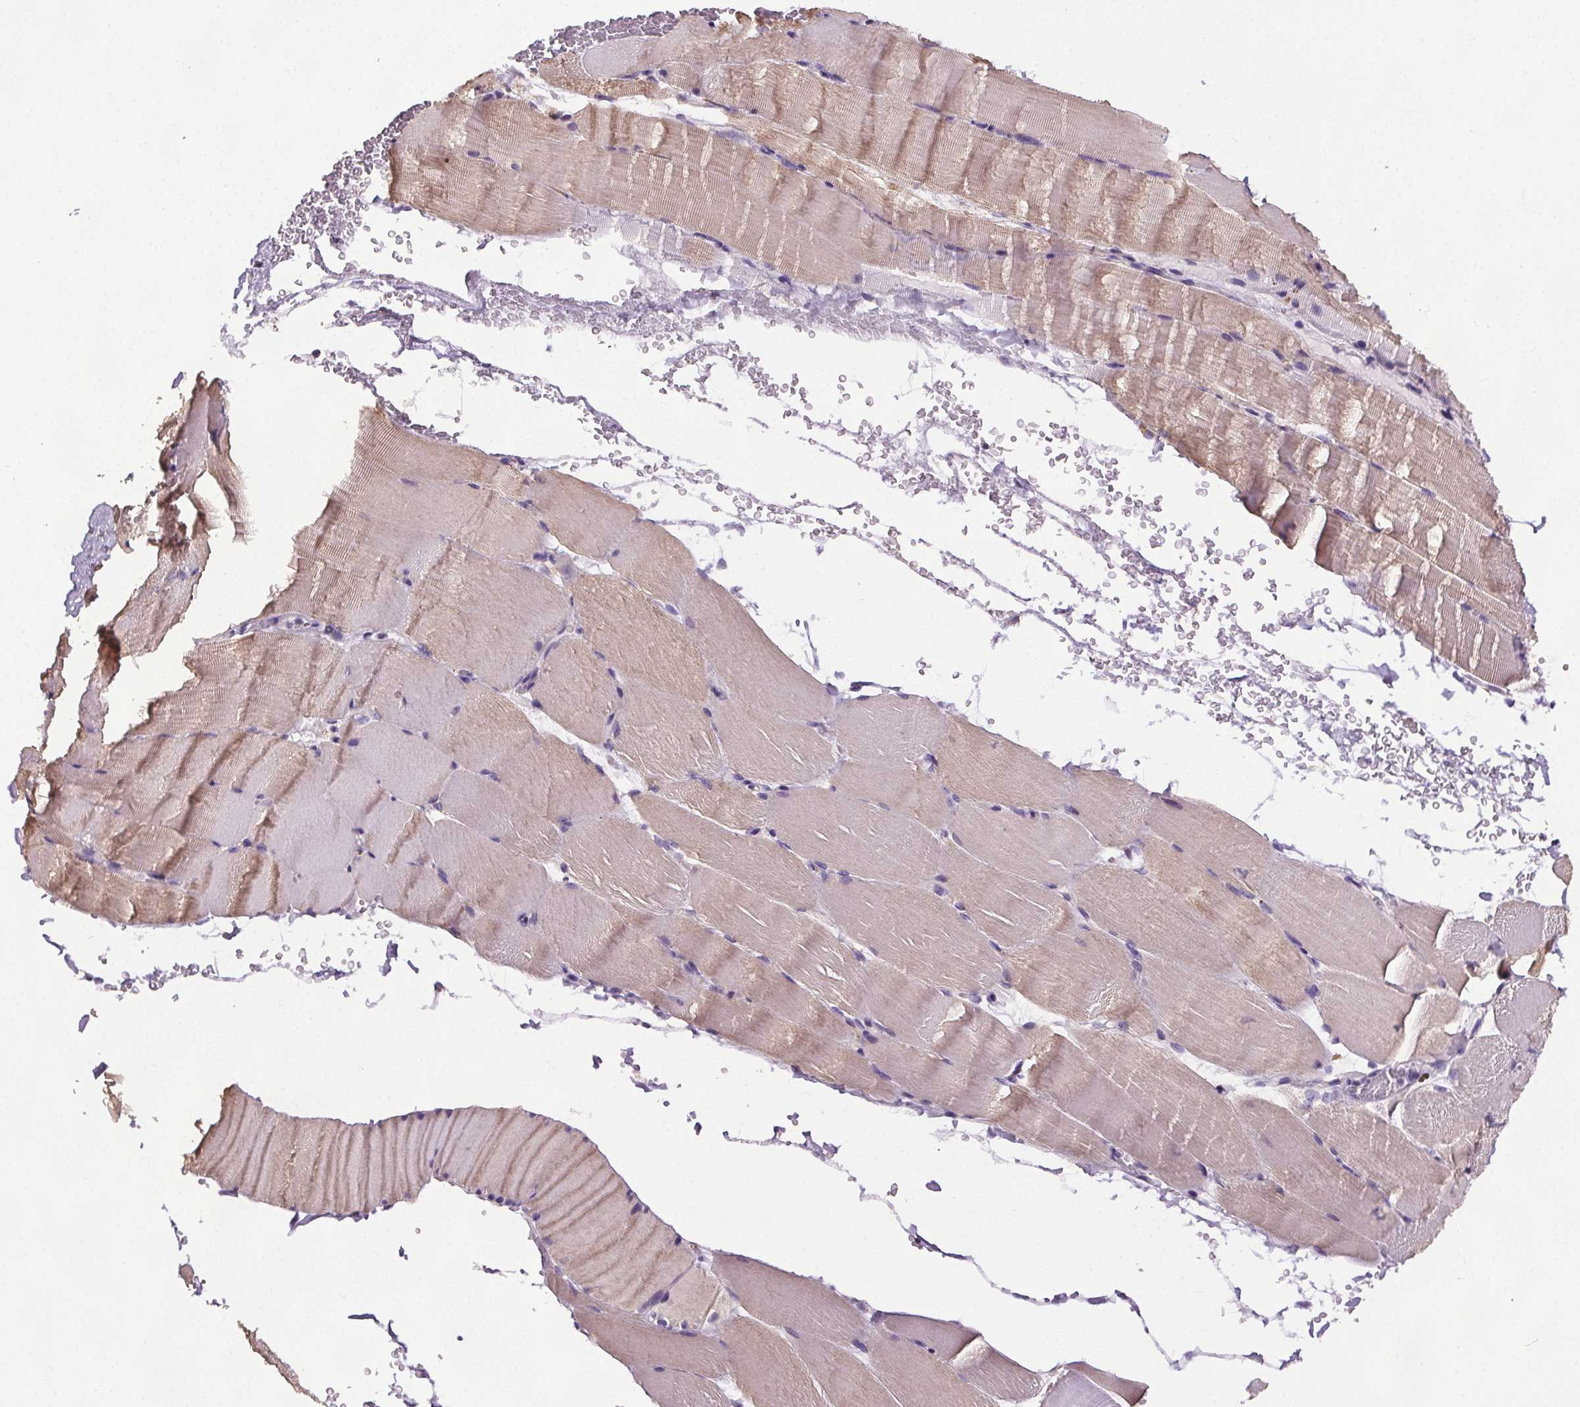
{"staining": {"intensity": "weak", "quantity": "<25%", "location": "cytoplasmic/membranous"}, "tissue": "skeletal muscle", "cell_type": "Myocytes", "image_type": "normal", "snomed": [{"axis": "morphology", "description": "Normal tissue, NOS"}, {"axis": "topography", "description": "Skeletal muscle"}], "caption": "High power microscopy image of an IHC micrograph of normal skeletal muscle, revealing no significant staining in myocytes. Brightfield microscopy of immunohistochemistry (IHC) stained with DAB (3,3'-diaminobenzidine) (brown) and hematoxylin (blue), captured at high magnification.", "gene": "GPIHBP1", "patient": {"sex": "female", "age": 37}}